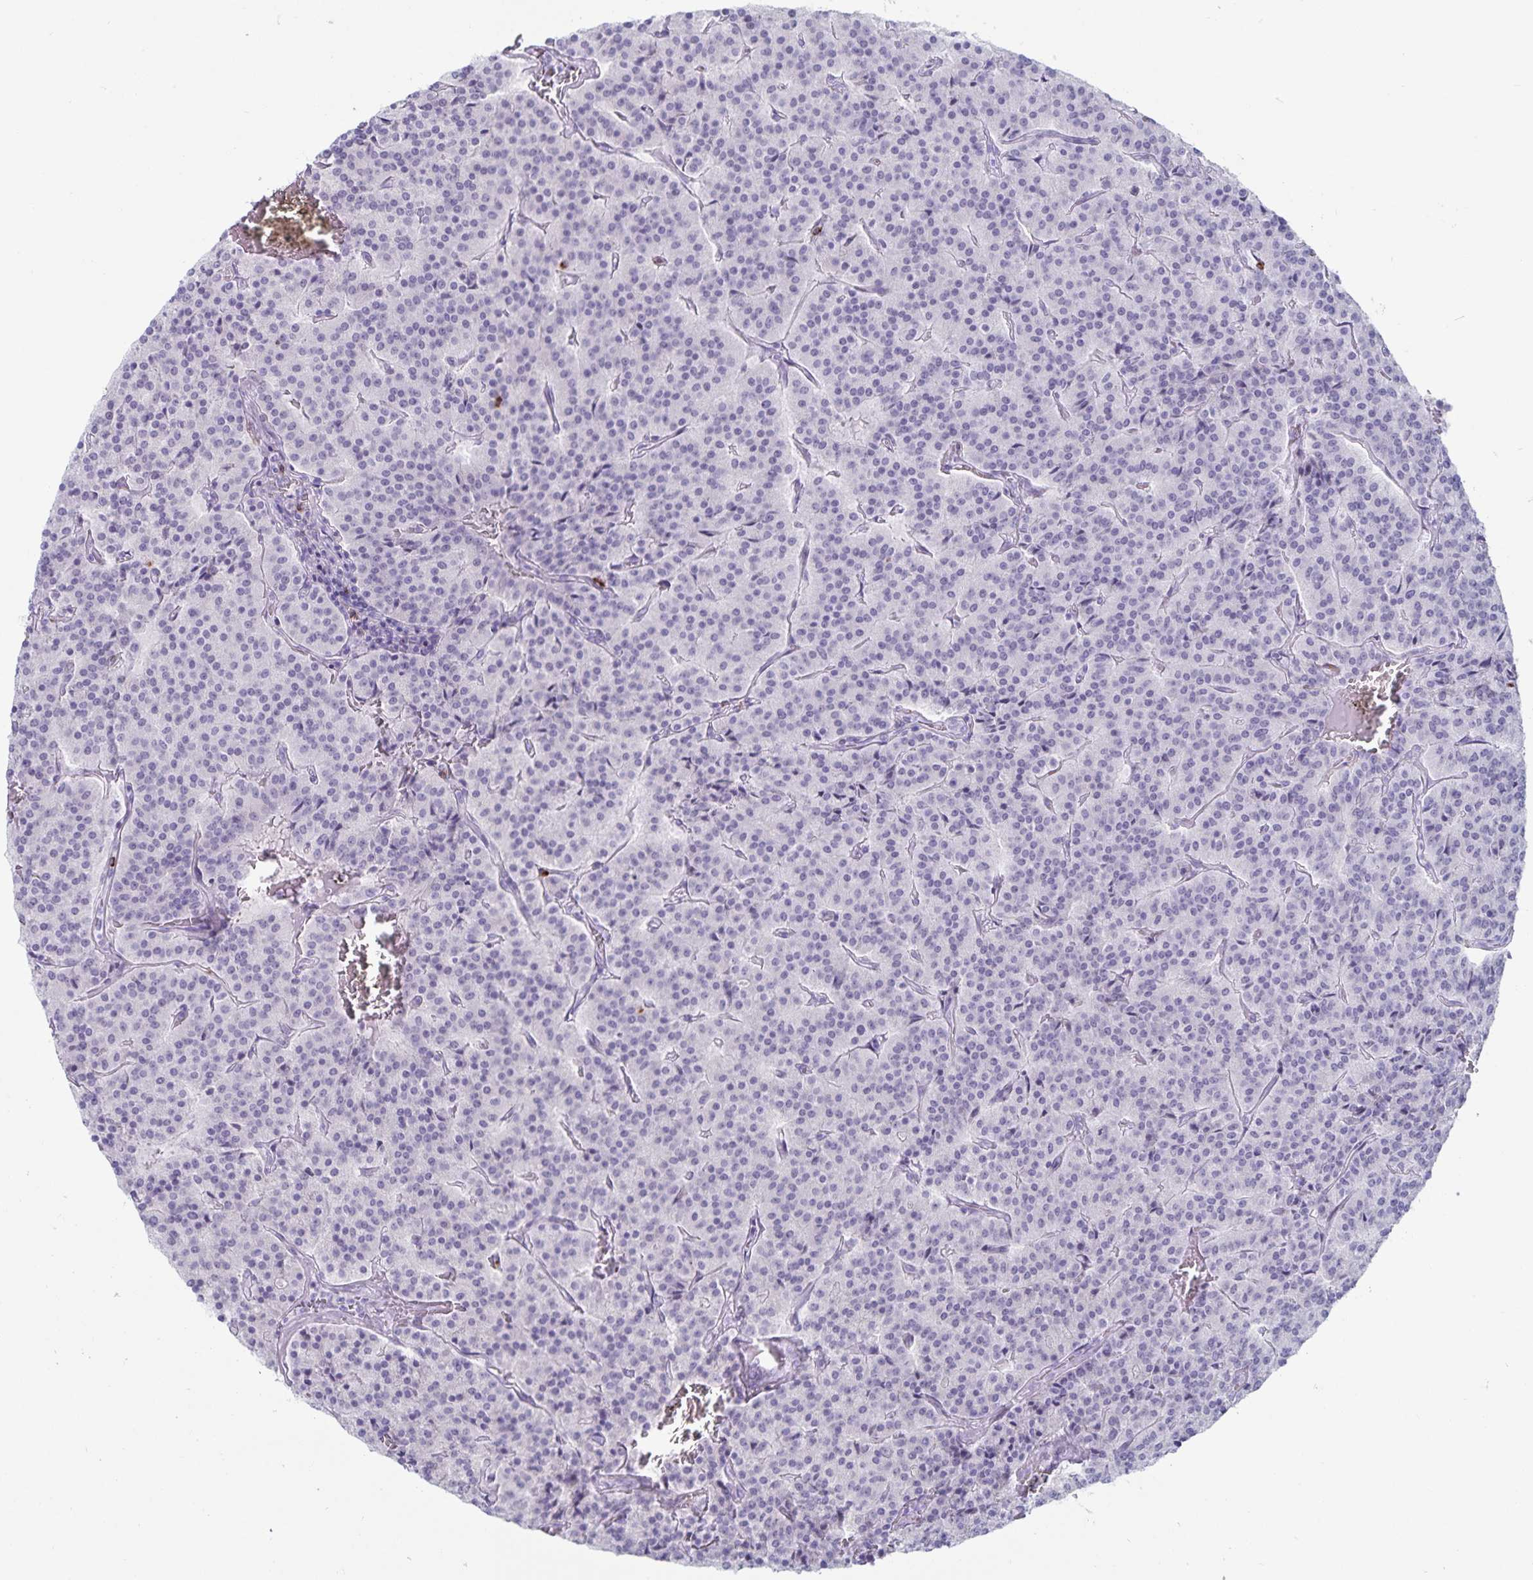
{"staining": {"intensity": "negative", "quantity": "none", "location": "none"}, "tissue": "carcinoid", "cell_type": "Tumor cells", "image_type": "cancer", "snomed": [{"axis": "morphology", "description": "Carcinoid, malignant, NOS"}, {"axis": "topography", "description": "Lung"}], "caption": "This is a photomicrograph of immunohistochemistry staining of carcinoid, which shows no positivity in tumor cells. (DAB (3,3'-diaminobenzidine) immunohistochemistry visualized using brightfield microscopy, high magnification).", "gene": "GNLY", "patient": {"sex": "male", "age": 70}}